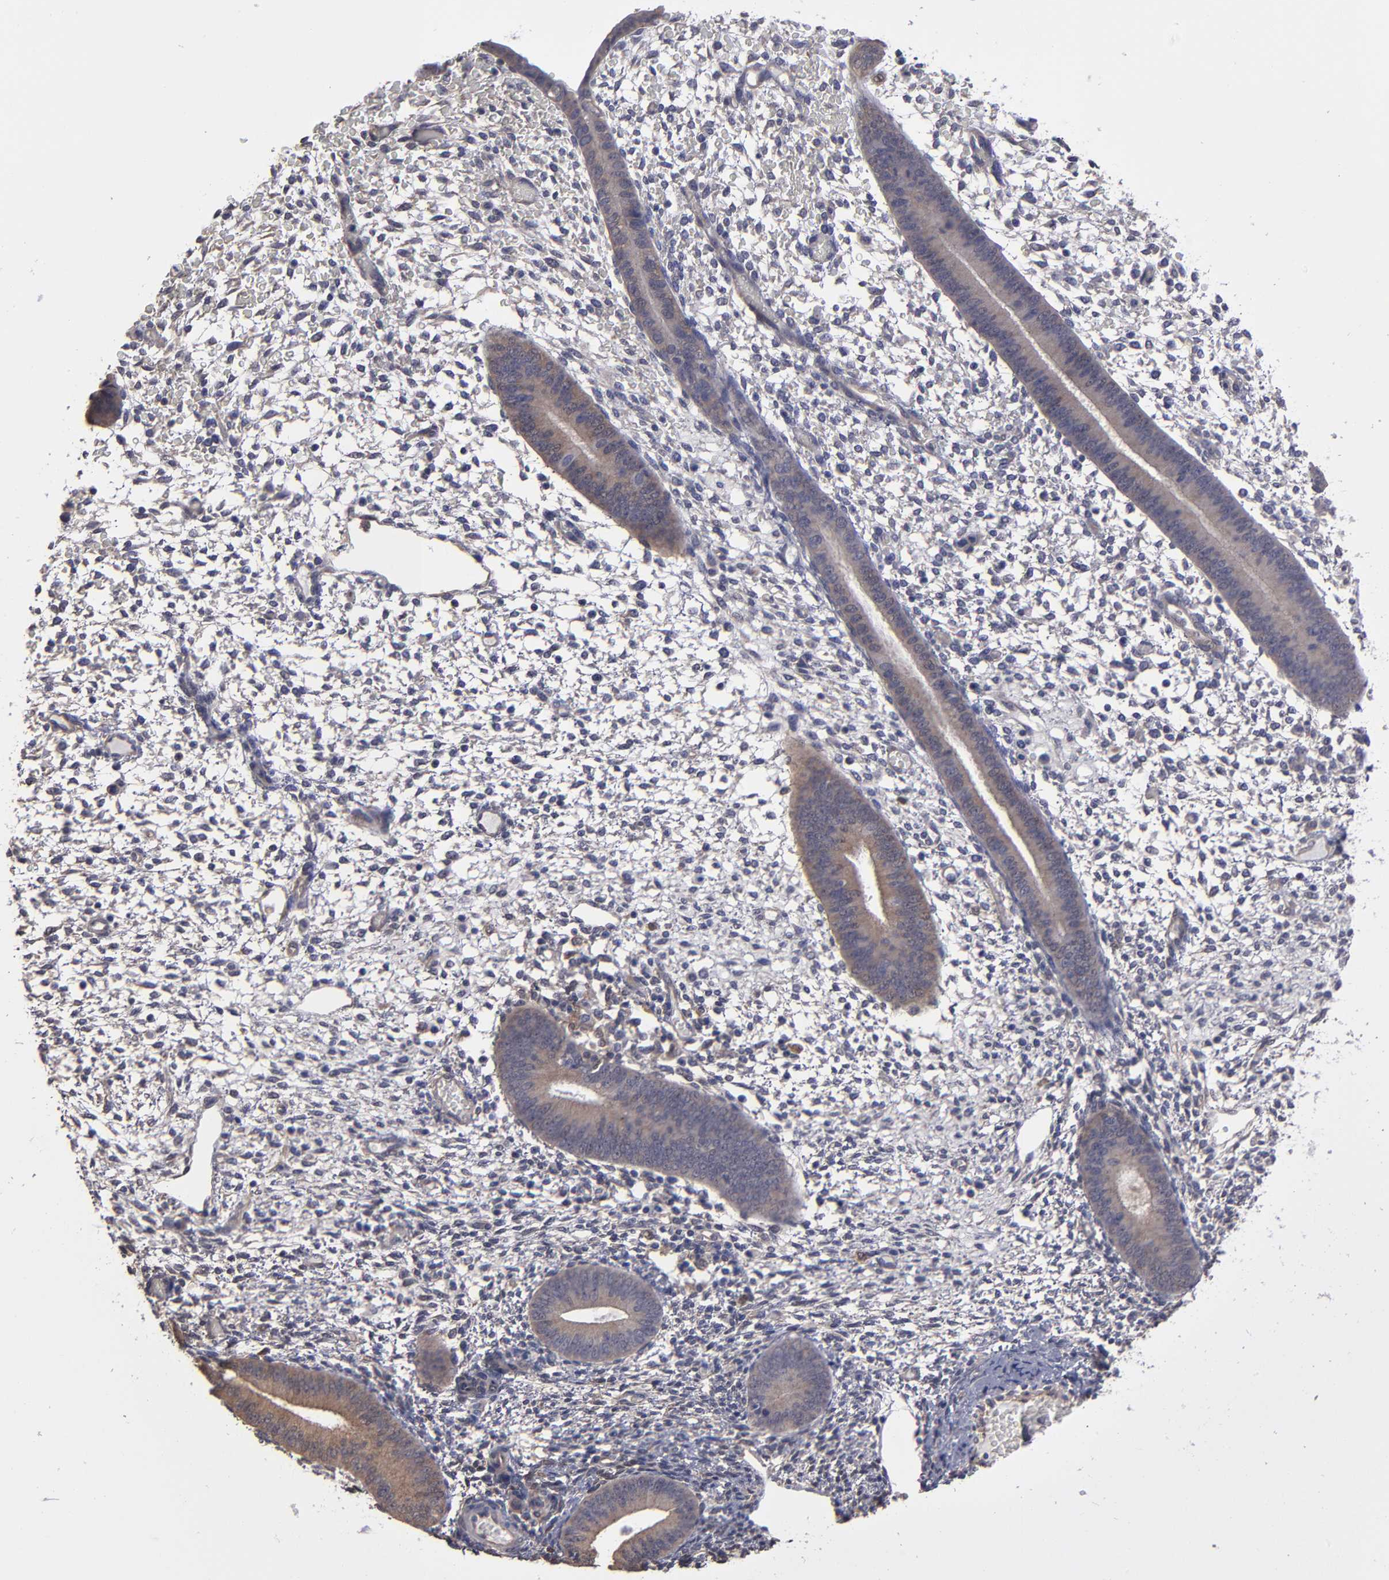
{"staining": {"intensity": "weak", "quantity": "25%-75%", "location": "cytoplasmic/membranous"}, "tissue": "endometrium", "cell_type": "Cells in endometrial stroma", "image_type": "normal", "snomed": [{"axis": "morphology", "description": "Normal tissue, NOS"}, {"axis": "topography", "description": "Endometrium"}], "caption": "IHC photomicrograph of unremarkable endometrium stained for a protein (brown), which reveals low levels of weak cytoplasmic/membranous staining in about 25%-75% of cells in endometrial stroma.", "gene": "NDRG2", "patient": {"sex": "female", "age": 42}}